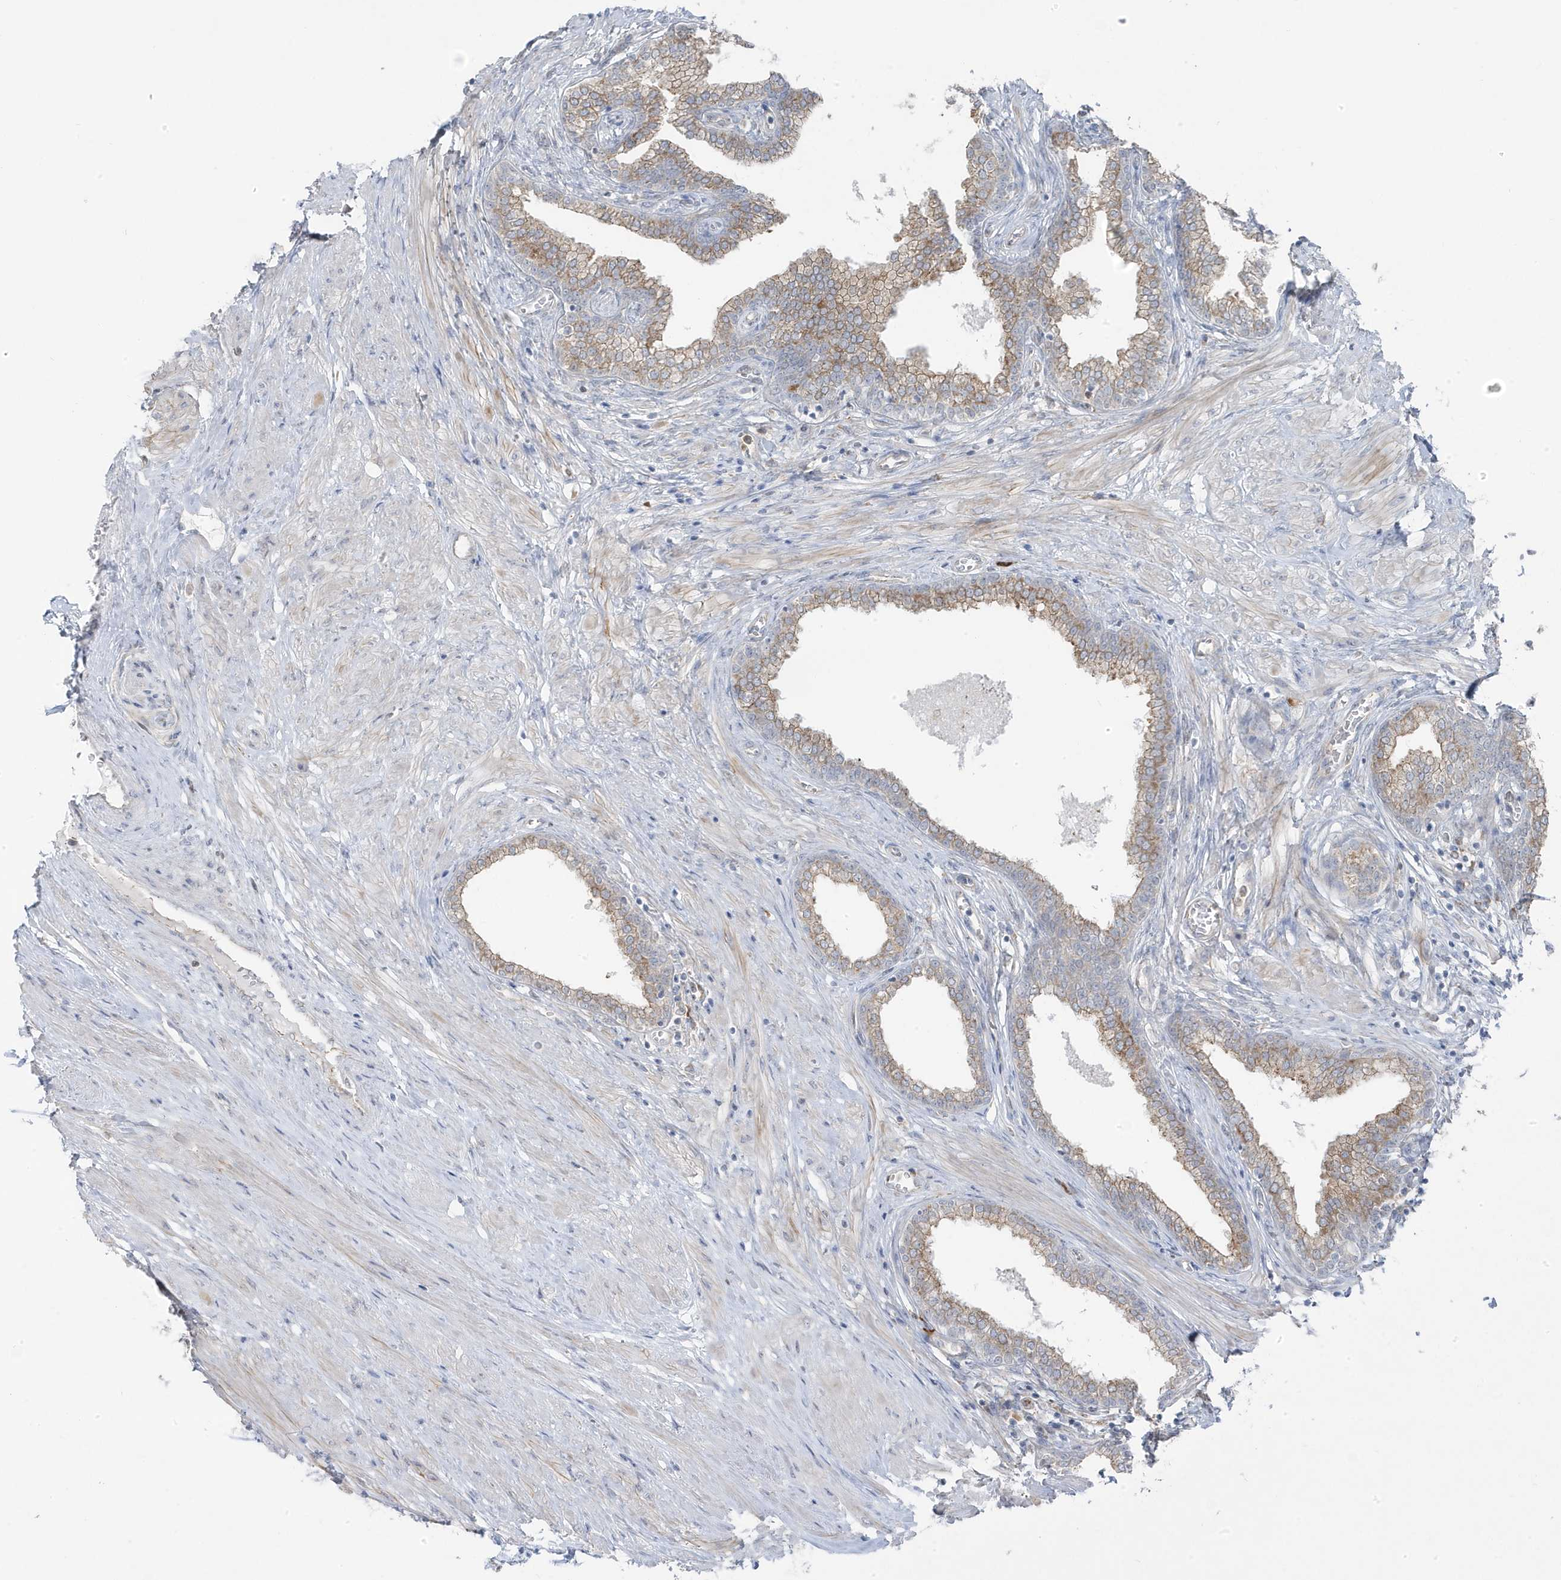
{"staining": {"intensity": "weak", "quantity": ">75%", "location": "cytoplasmic/membranous"}, "tissue": "prostate", "cell_type": "Glandular cells", "image_type": "normal", "snomed": [{"axis": "morphology", "description": "Normal tissue, NOS"}, {"axis": "morphology", "description": "Urothelial carcinoma, Low grade"}, {"axis": "topography", "description": "Urinary bladder"}, {"axis": "topography", "description": "Prostate"}], "caption": "This is a micrograph of IHC staining of unremarkable prostate, which shows weak positivity in the cytoplasmic/membranous of glandular cells.", "gene": "ZNF654", "patient": {"sex": "male", "age": 60}}